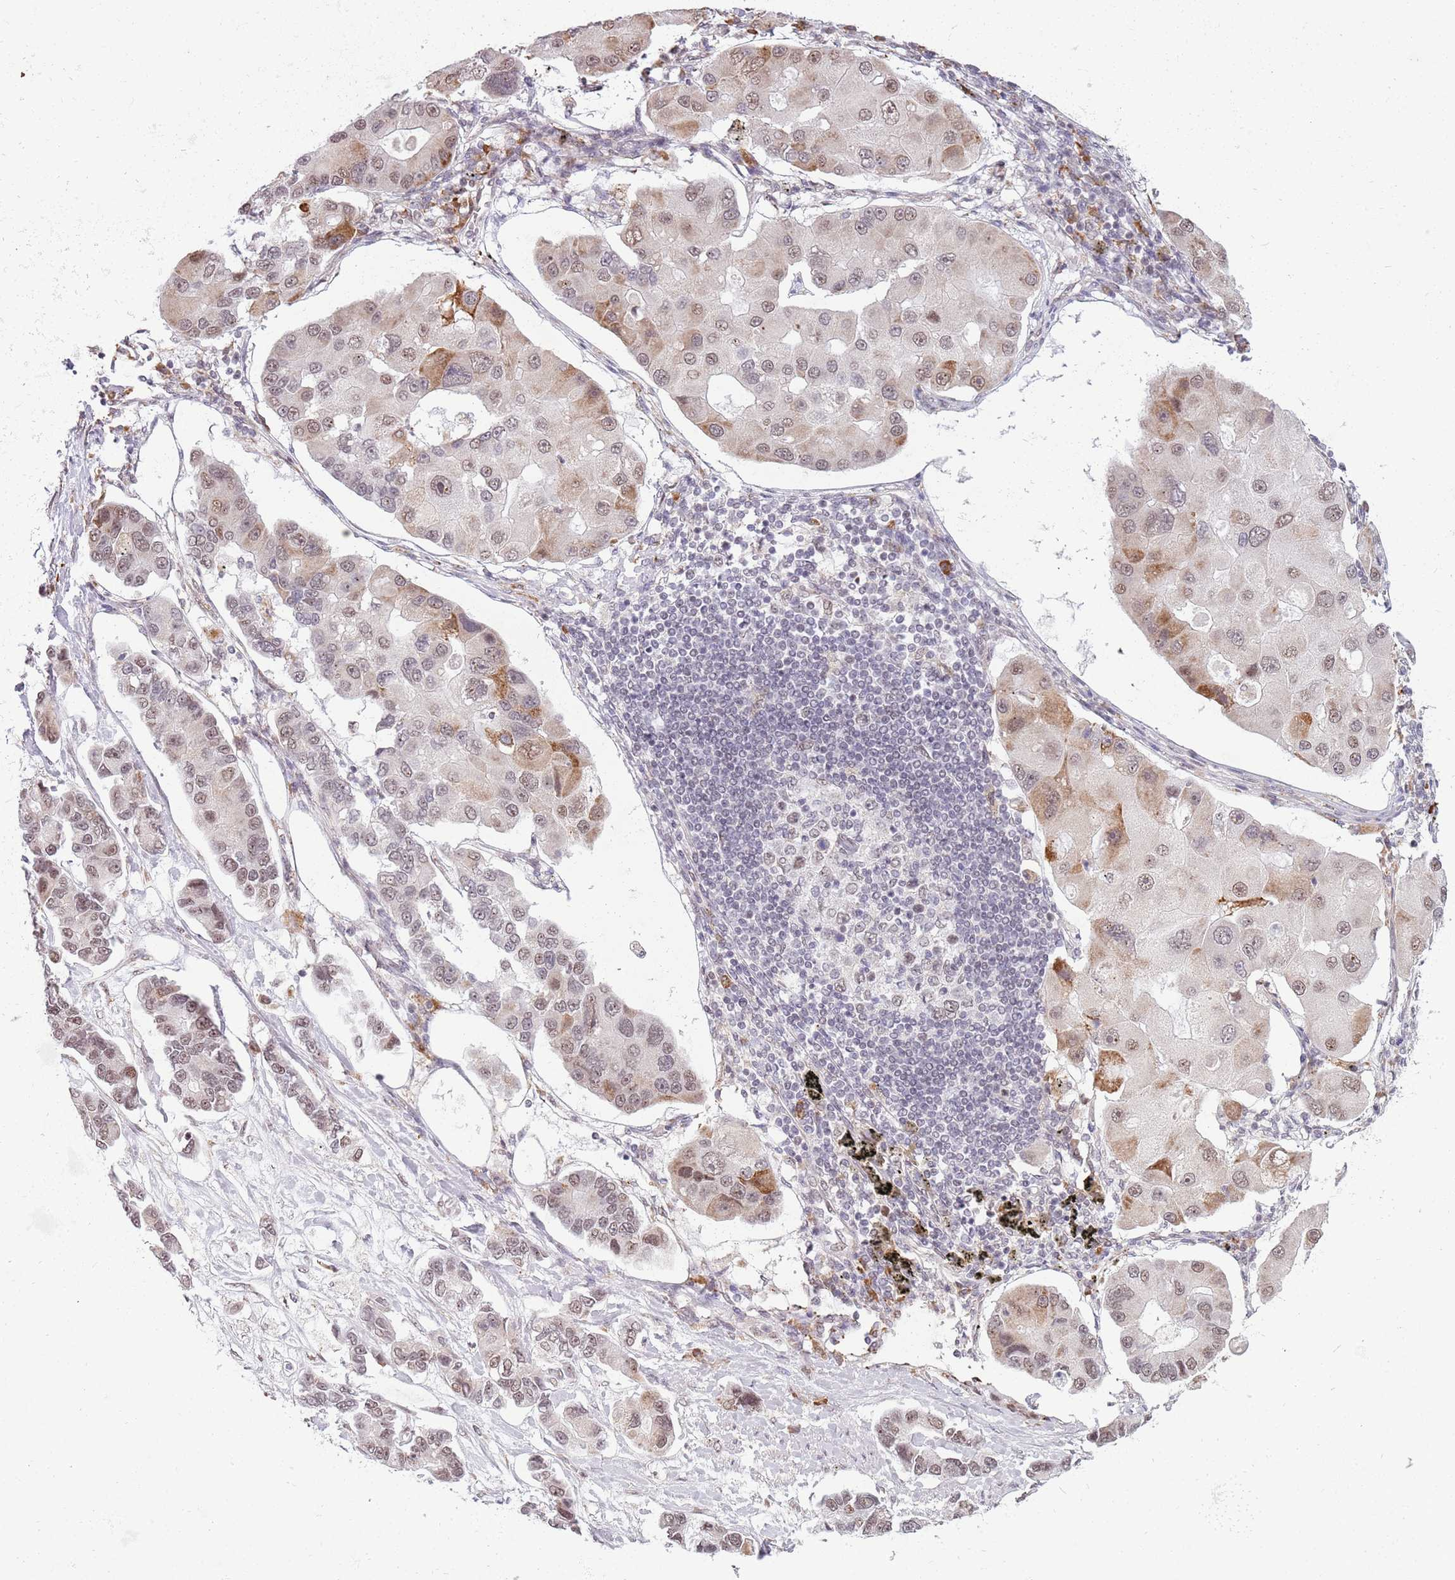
{"staining": {"intensity": "weak", "quantity": "25%-75%", "location": "nuclear"}, "tissue": "lung cancer", "cell_type": "Tumor cells", "image_type": "cancer", "snomed": [{"axis": "morphology", "description": "Adenocarcinoma, NOS"}, {"axis": "topography", "description": "Lung"}], "caption": "Human lung cancer (adenocarcinoma) stained for a protein (brown) displays weak nuclear positive staining in about 25%-75% of tumor cells.", "gene": "BARD1", "patient": {"sex": "female", "age": 54}}